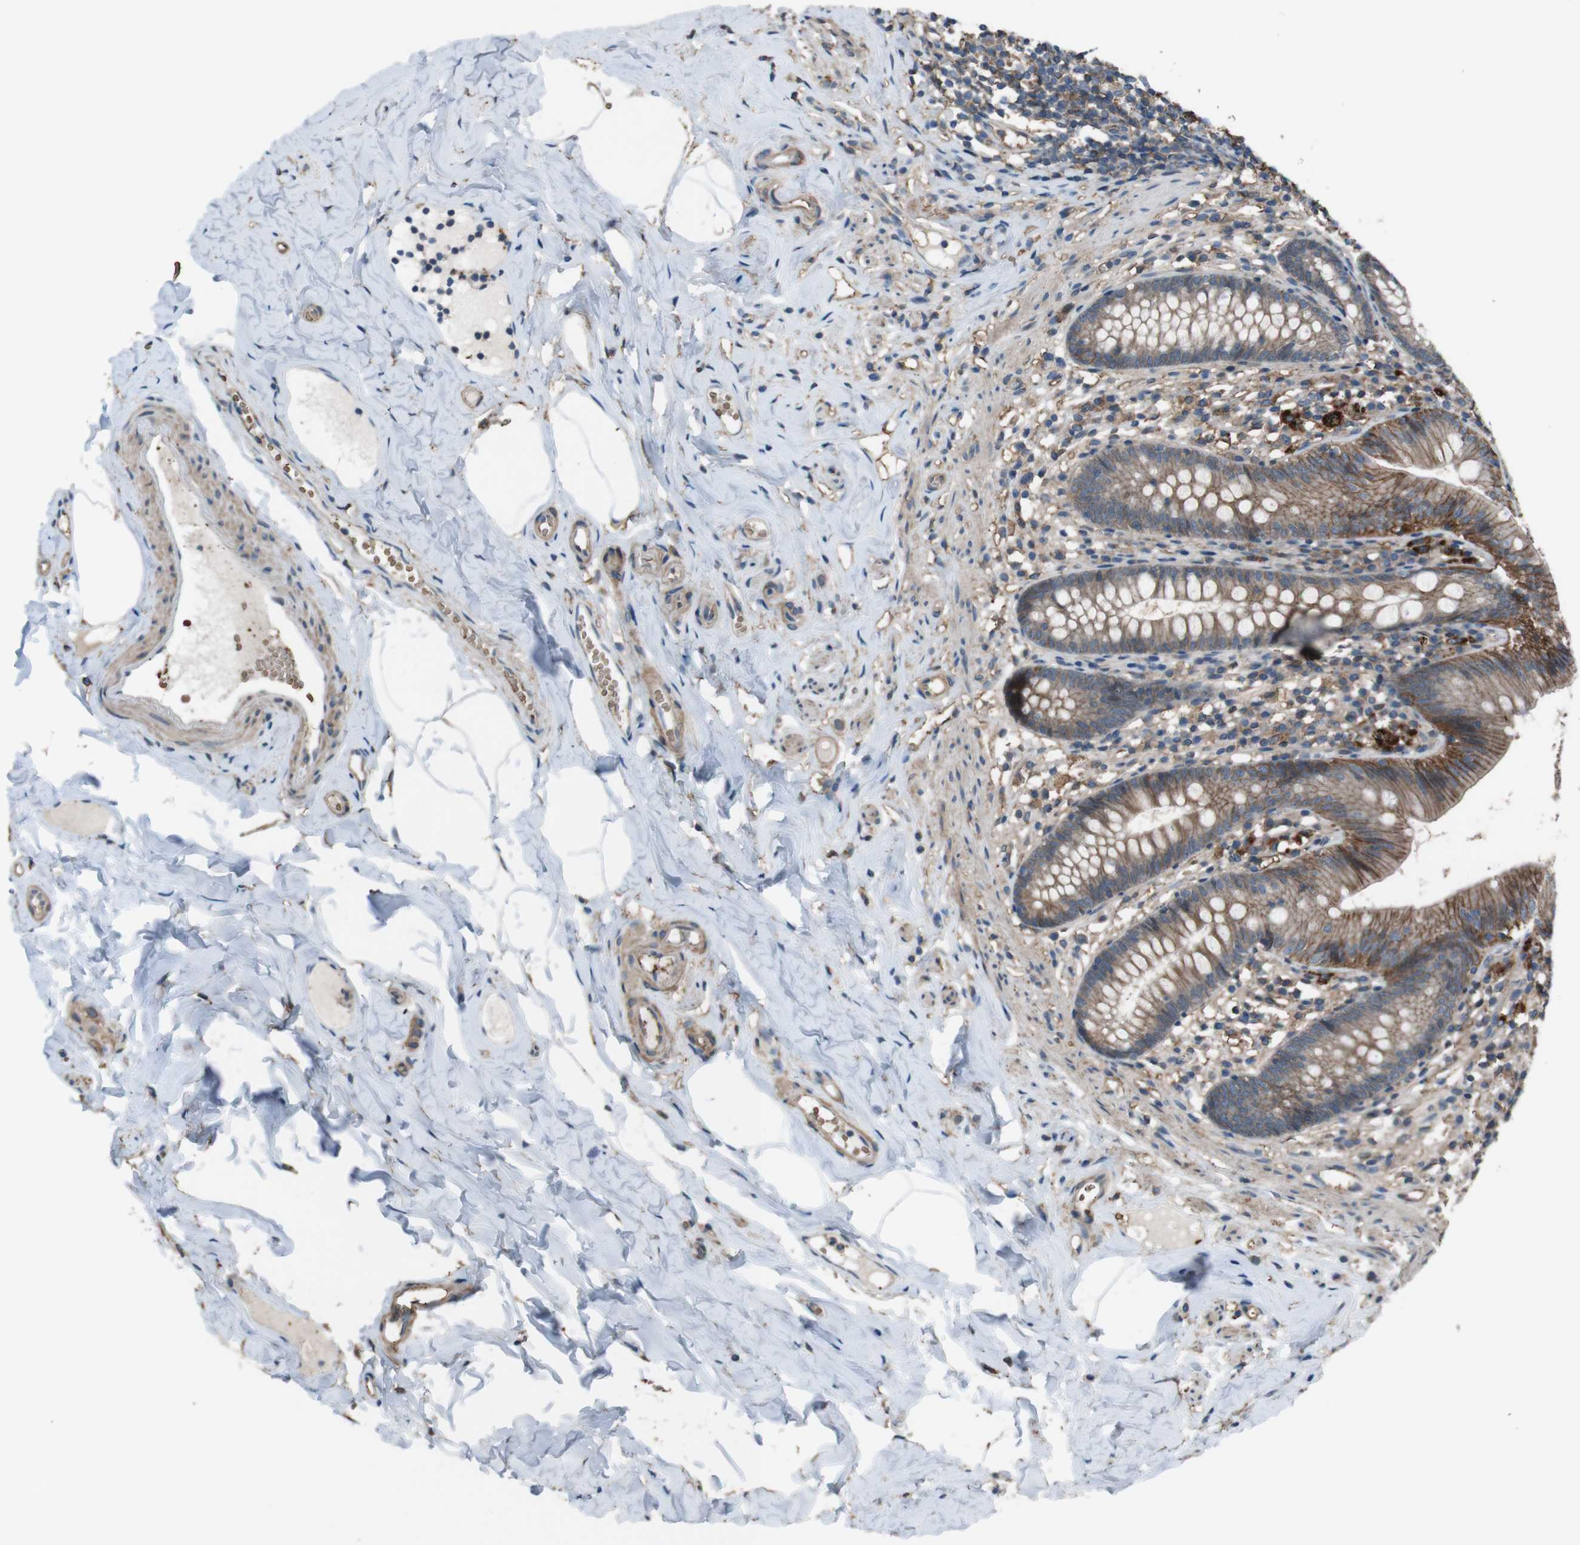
{"staining": {"intensity": "strong", "quantity": "<25%", "location": "cytoplasmic/membranous"}, "tissue": "appendix", "cell_type": "Glandular cells", "image_type": "normal", "snomed": [{"axis": "morphology", "description": "Normal tissue, NOS"}, {"axis": "topography", "description": "Appendix"}], "caption": "Protein expression analysis of normal appendix demonstrates strong cytoplasmic/membranous expression in approximately <25% of glandular cells. Using DAB (3,3'-diaminobenzidine) (brown) and hematoxylin (blue) stains, captured at high magnification using brightfield microscopy.", "gene": "ATP2B1", "patient": {"sex": "male", "age": 52}}